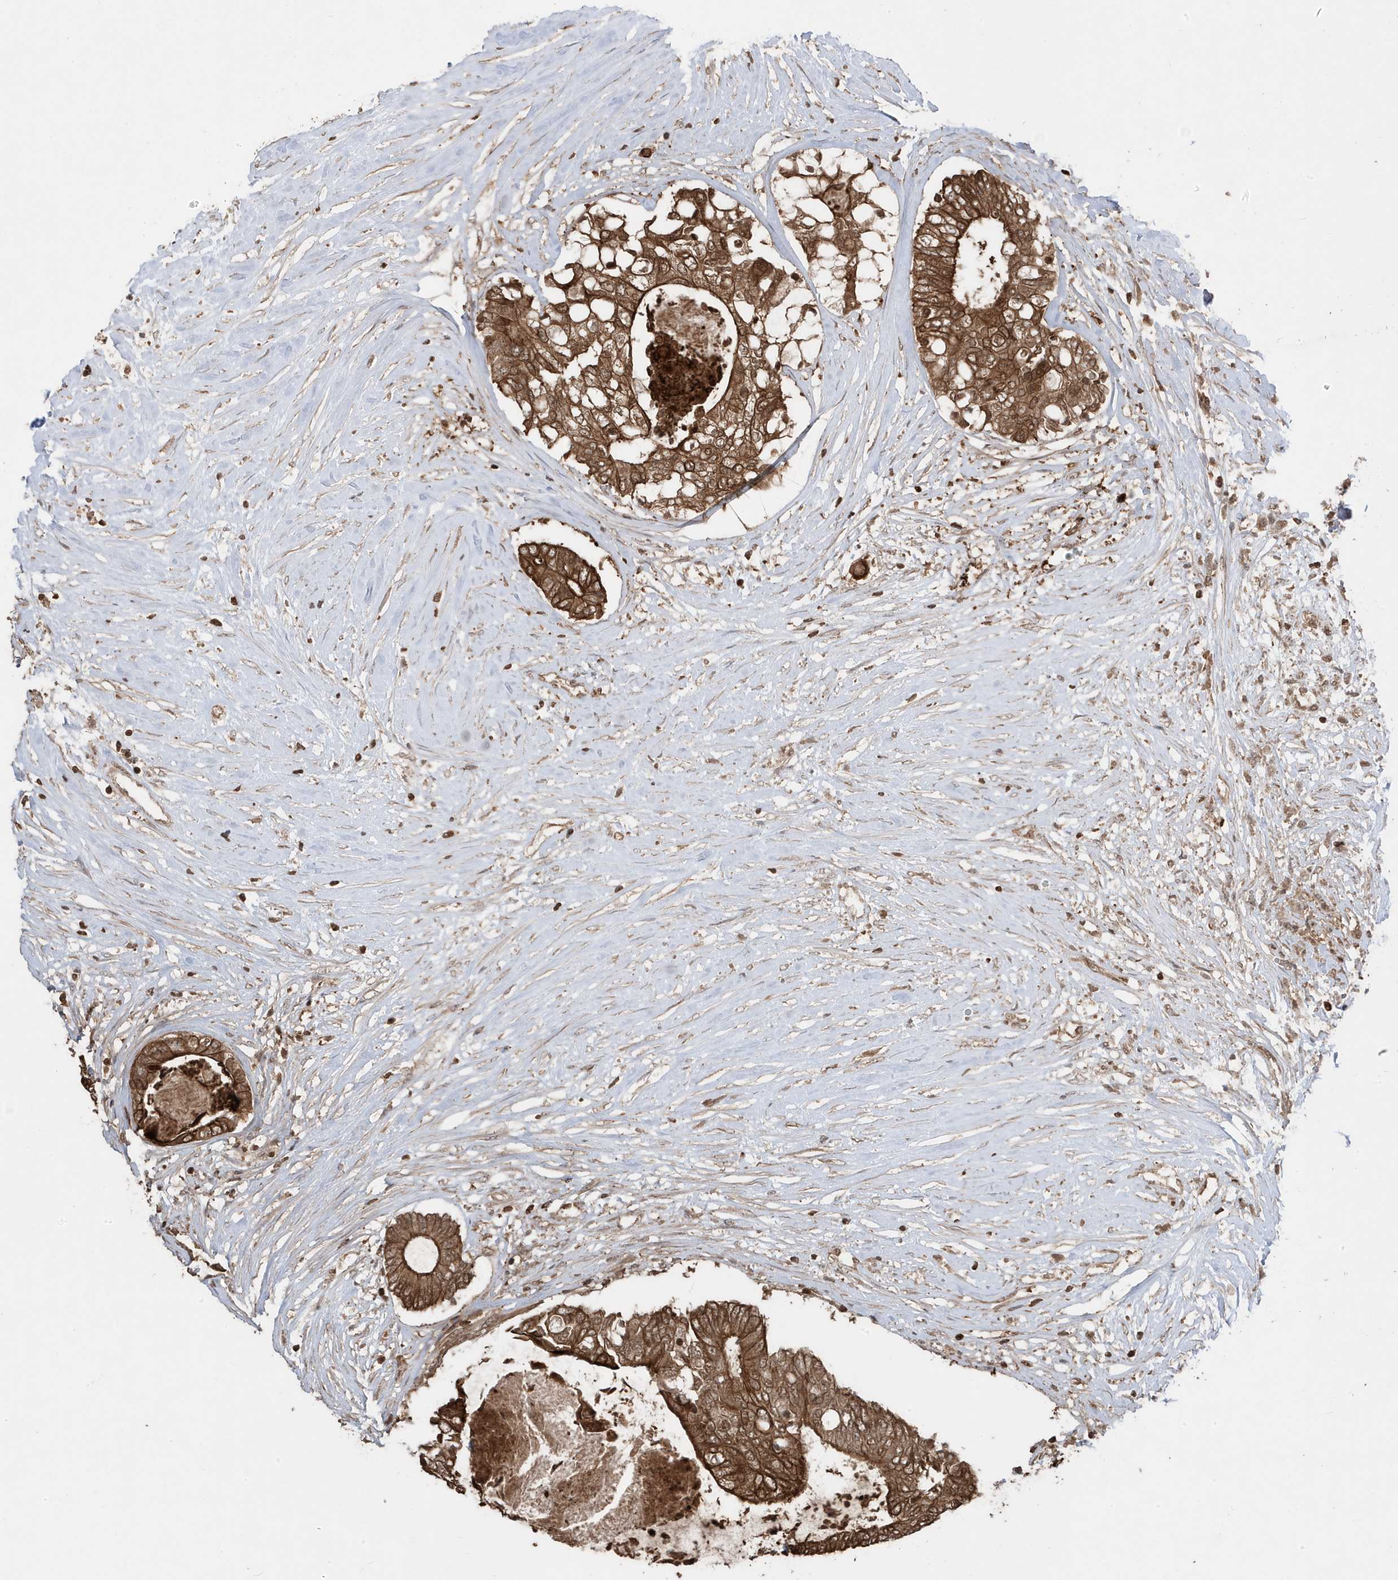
{"staining": {"intensity": "strong", "quantity": ">75%", "location": "cytoplasmic/membranous"}, "tissue": "colorectal cancer", "cell_type": "Tumor cells", "image_type": "cancer", "snomed": [{"axis": "morphology", "description": "Adenocarcinoma, NOS"}, {"axis": "topography", "description": "Rectum"}], "caption": "Colorectal adenocarcinoma stained with DAB (3,3'-diaminobenzidine) immunohistochemistry displays high levels of strong cytoplasmic/membranous expression in about >75% of tumor cells. (brown staining indicates protein expression, while blue staining denotes nuclei).", "gene": "ASAP1", "patient": {"sex": "male", "age": 63}}